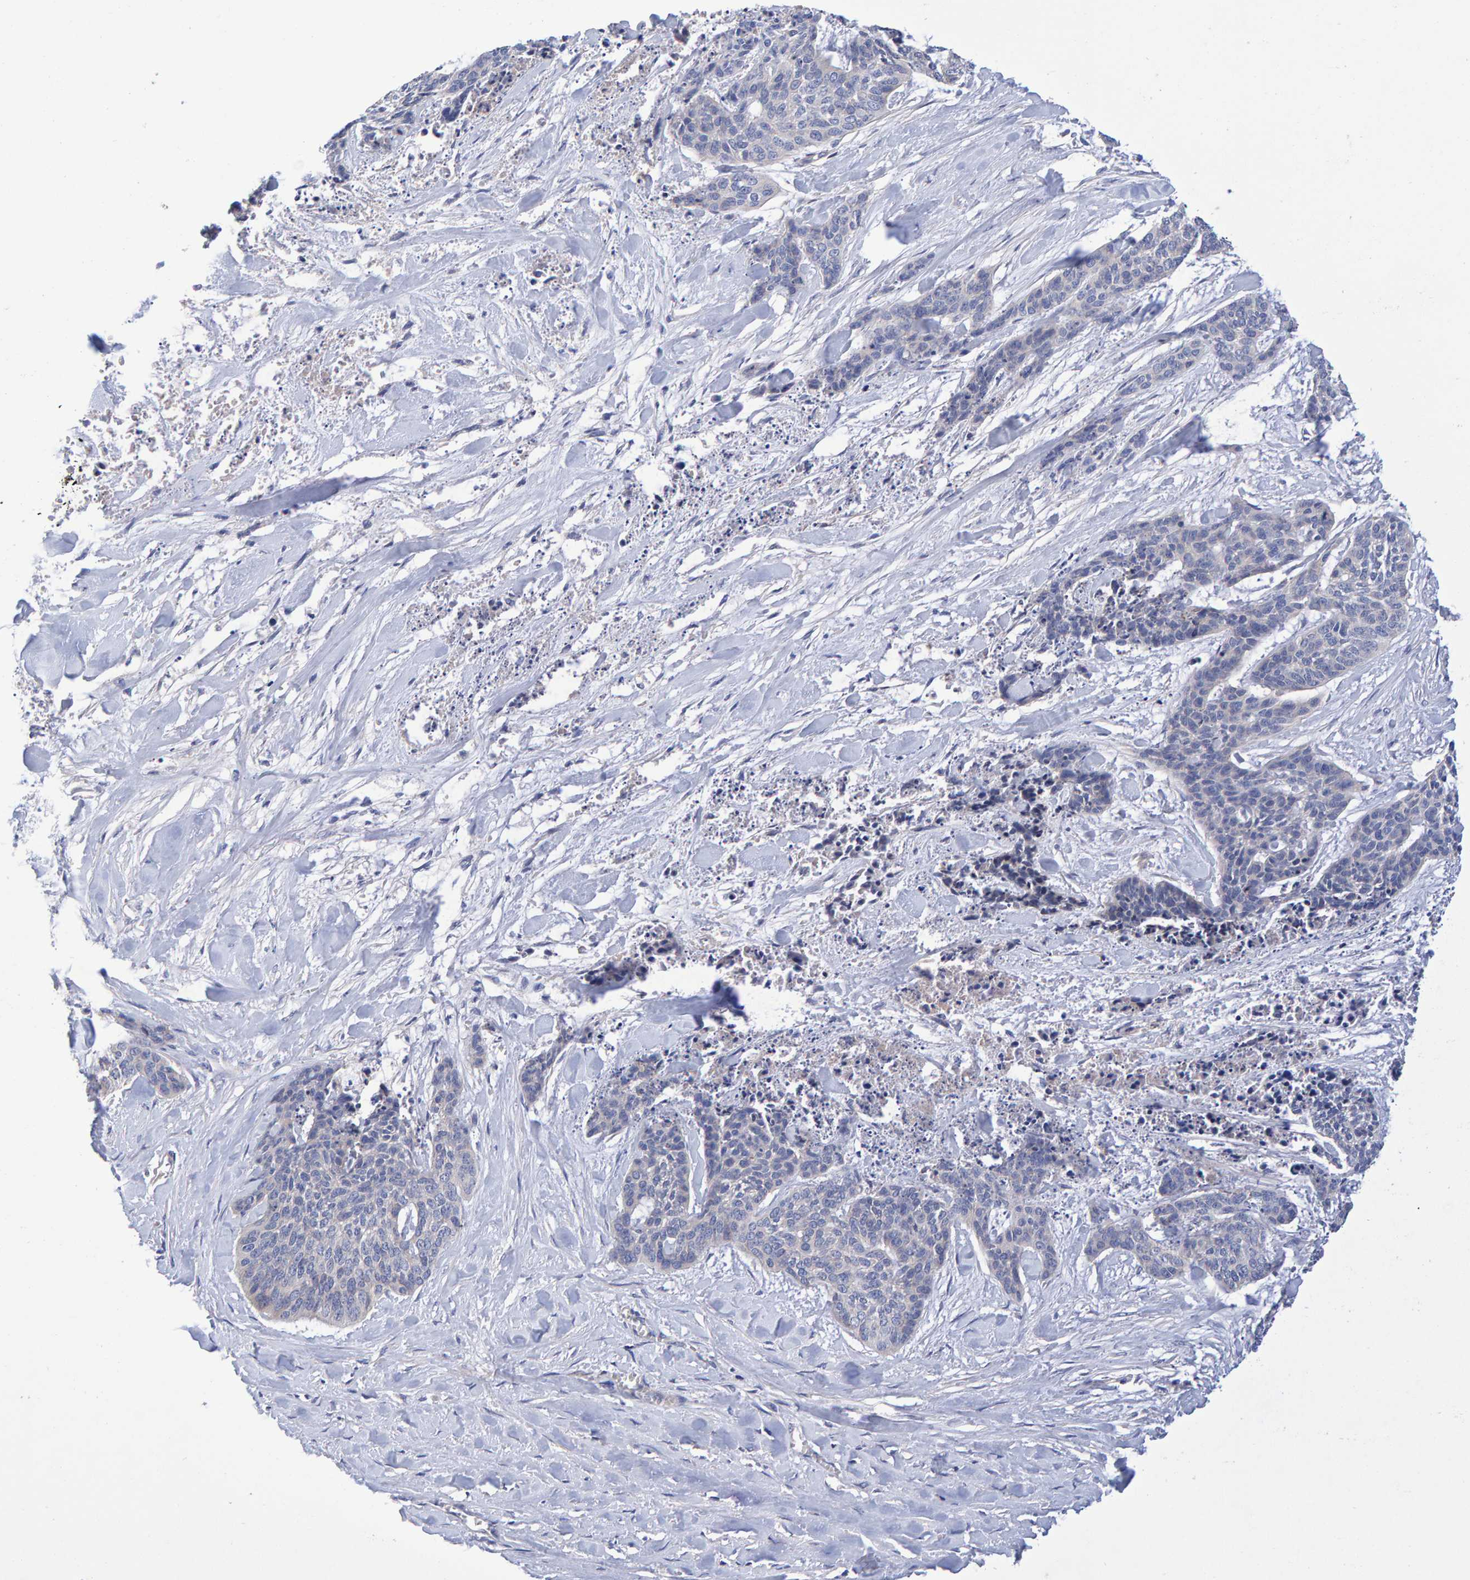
{"staining": {"intensity": "negative", "quantity": "none", "location": "none"}, "tissue": "skin cancer", "cell_type": "Tumor cells", "image_type": "cancer", "snomed": [{"axis": "morphology", "description": "Basal cell carcinoma"}, {"axis": "topography", "description": "Skin"}], "caption": "High power microscopy histopathology image of an immunohistochemistry micrograph of skin basal cell carcinoma, revealing no significant positivity in tumor cells.", "gene": "EFR3A", "patient": {"sex": "female", "age": 64}}